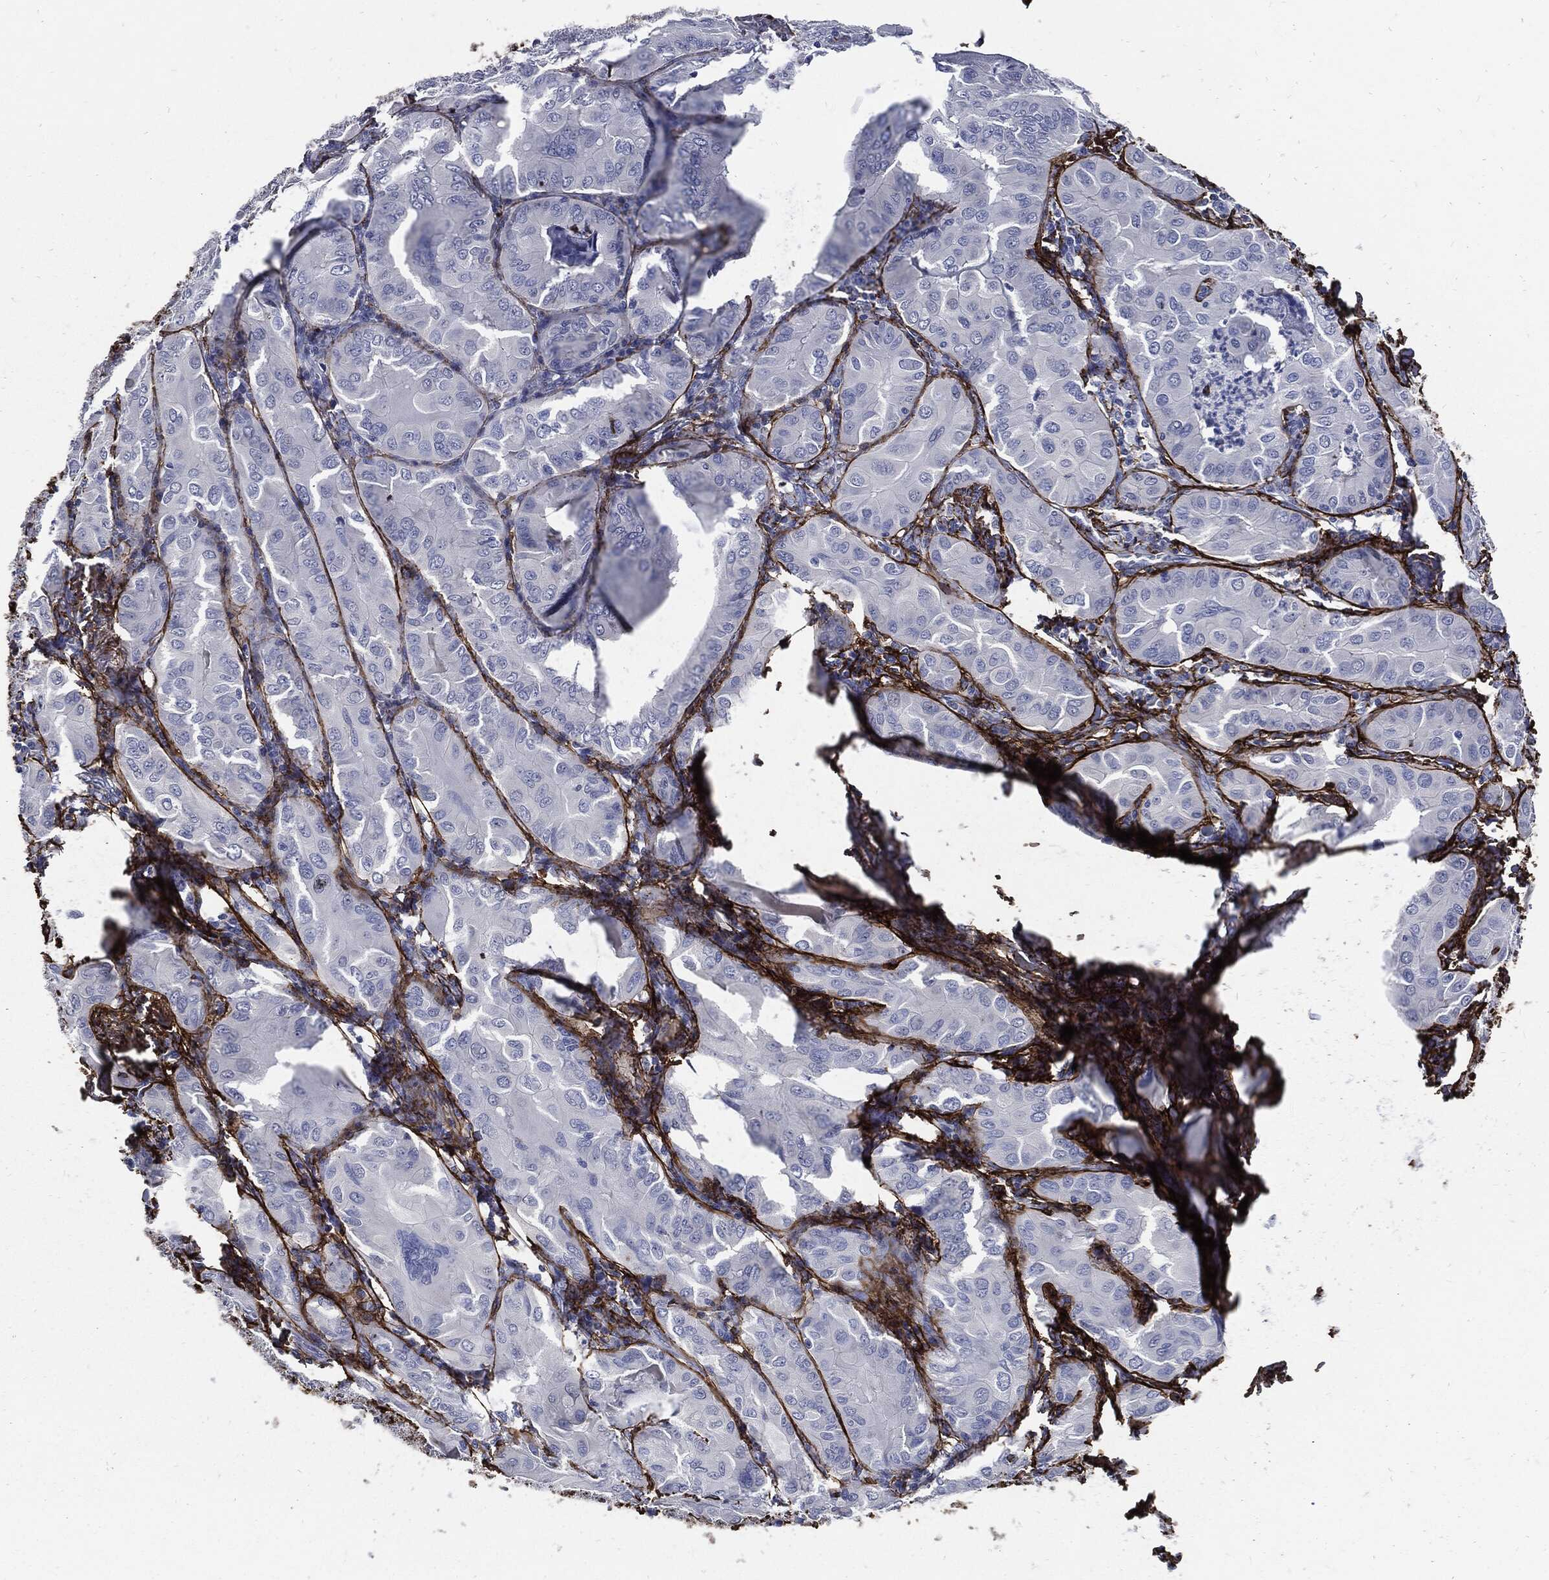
{"staining": {"intensity": "negative", "quantity": "none", "location": "none"}, "tissue": "thyroid cancer", "cell_type": "Tumor cells", "image_type": "cancer", "snomed": [{"axis": "morphology", "description": "Papillary adenocarcinoma, NOS"}, {"axis": "topography", "description": "Thyroid gland"}], "caption": "There is no significant expression in tumor cells of thyroid cancer (papillary adenocarcinoma).", "gene": "FBN1", "patient": {"sex": "female", "age": 37}}